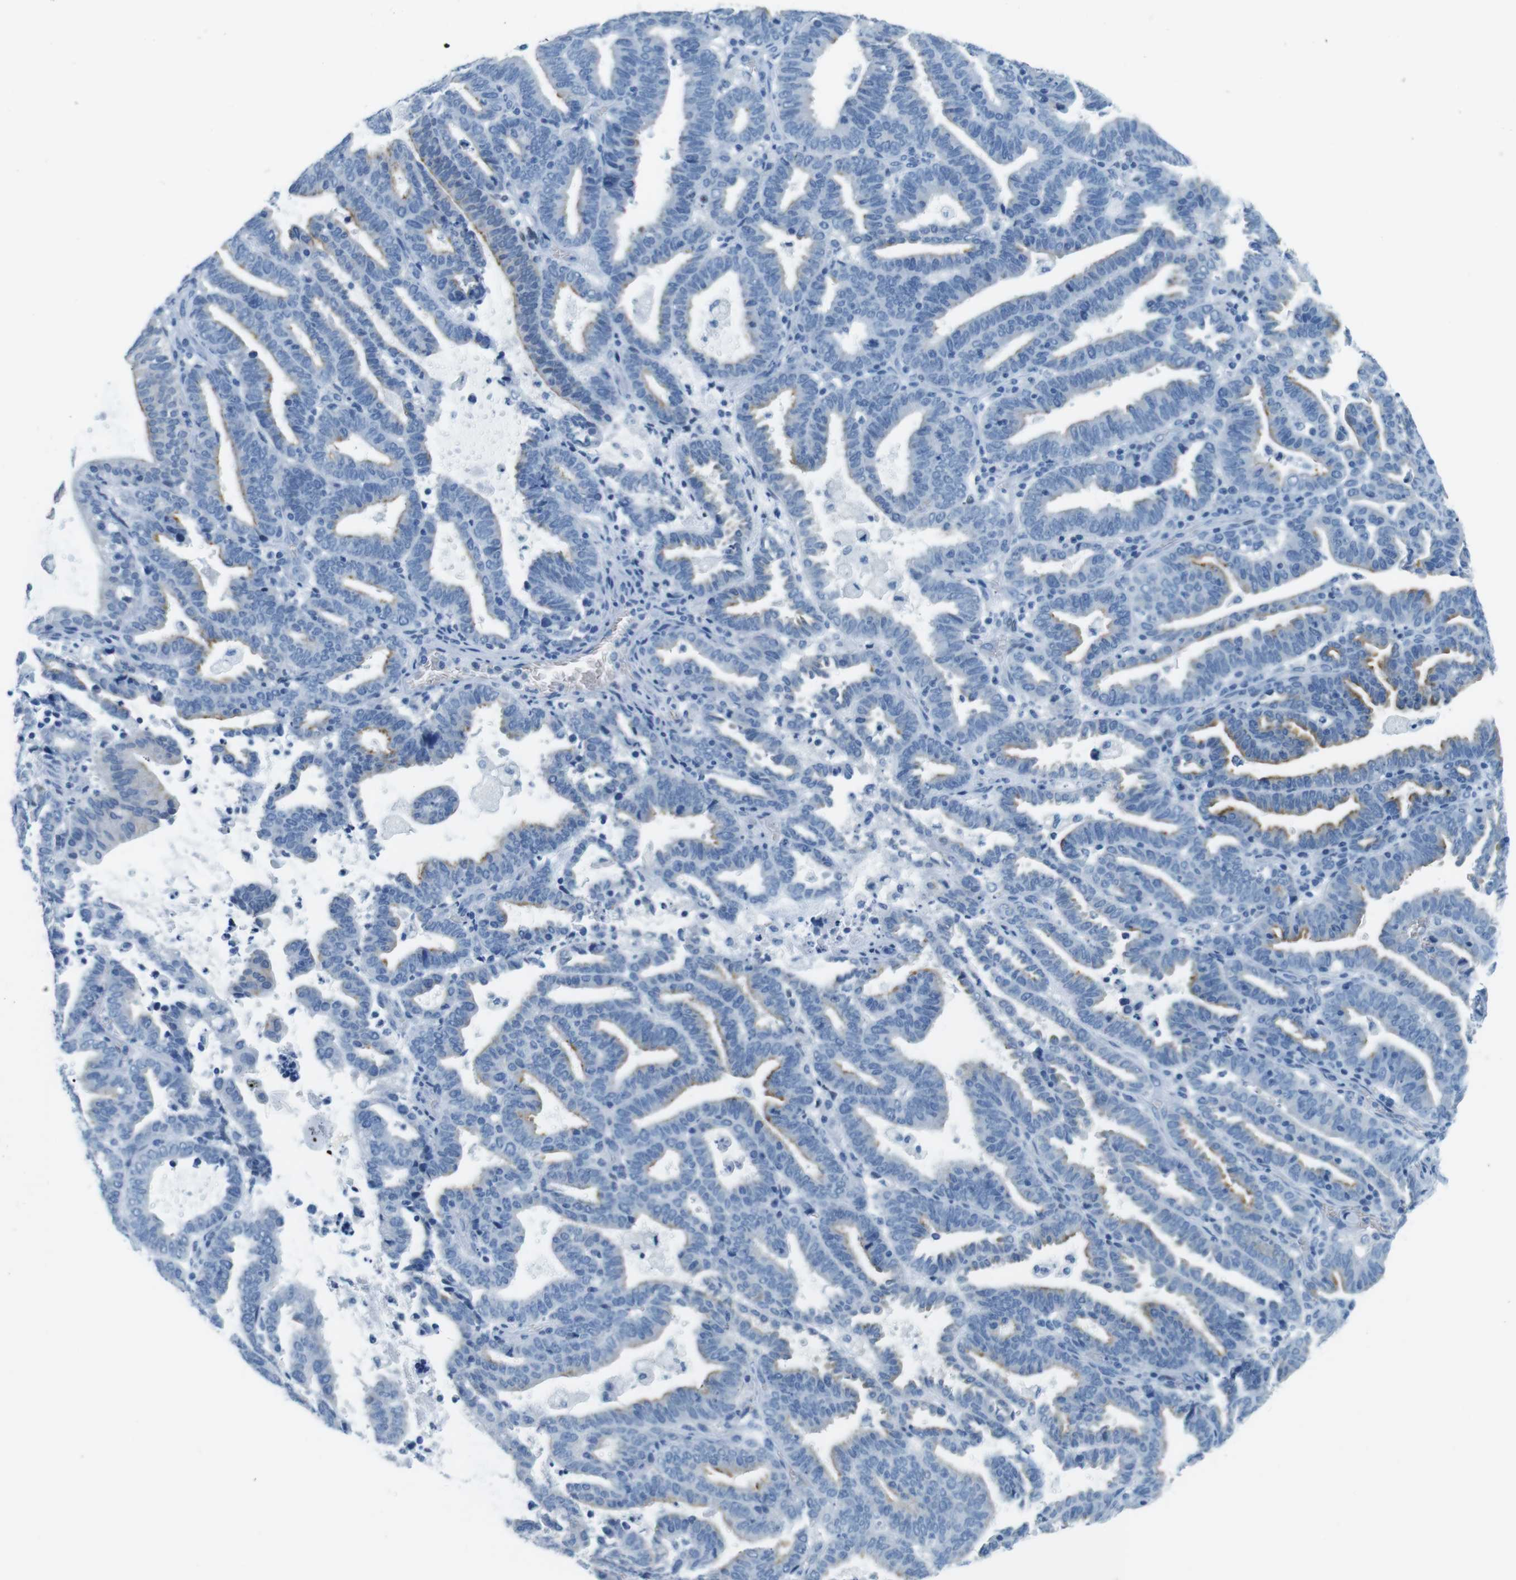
{"staining": {"intensity": "weak", "quantity": "<25%", "location": "cytoplasmic/membranous"}, "tissue": "endometrial cancer", "cell_type": "Tumor cells", "image_type": "cancer", "snomed": [{"axis": "morphology", "description": "Adenocarcinoma, NOS"}, {"axis": "topography", "description": "Uterus"}], "caption": "DAB (3,3'-diaminobenzidine) immunohistochemical staining of endometrial cancer shows no significant positivity in tumor cells. (DAB (3,3'-diaminobenzidine) IHC visualized using brightfield microscopy, high magnification).", "gene": "TFAP2C", "patient": {"sex": "female", "age": 83}}